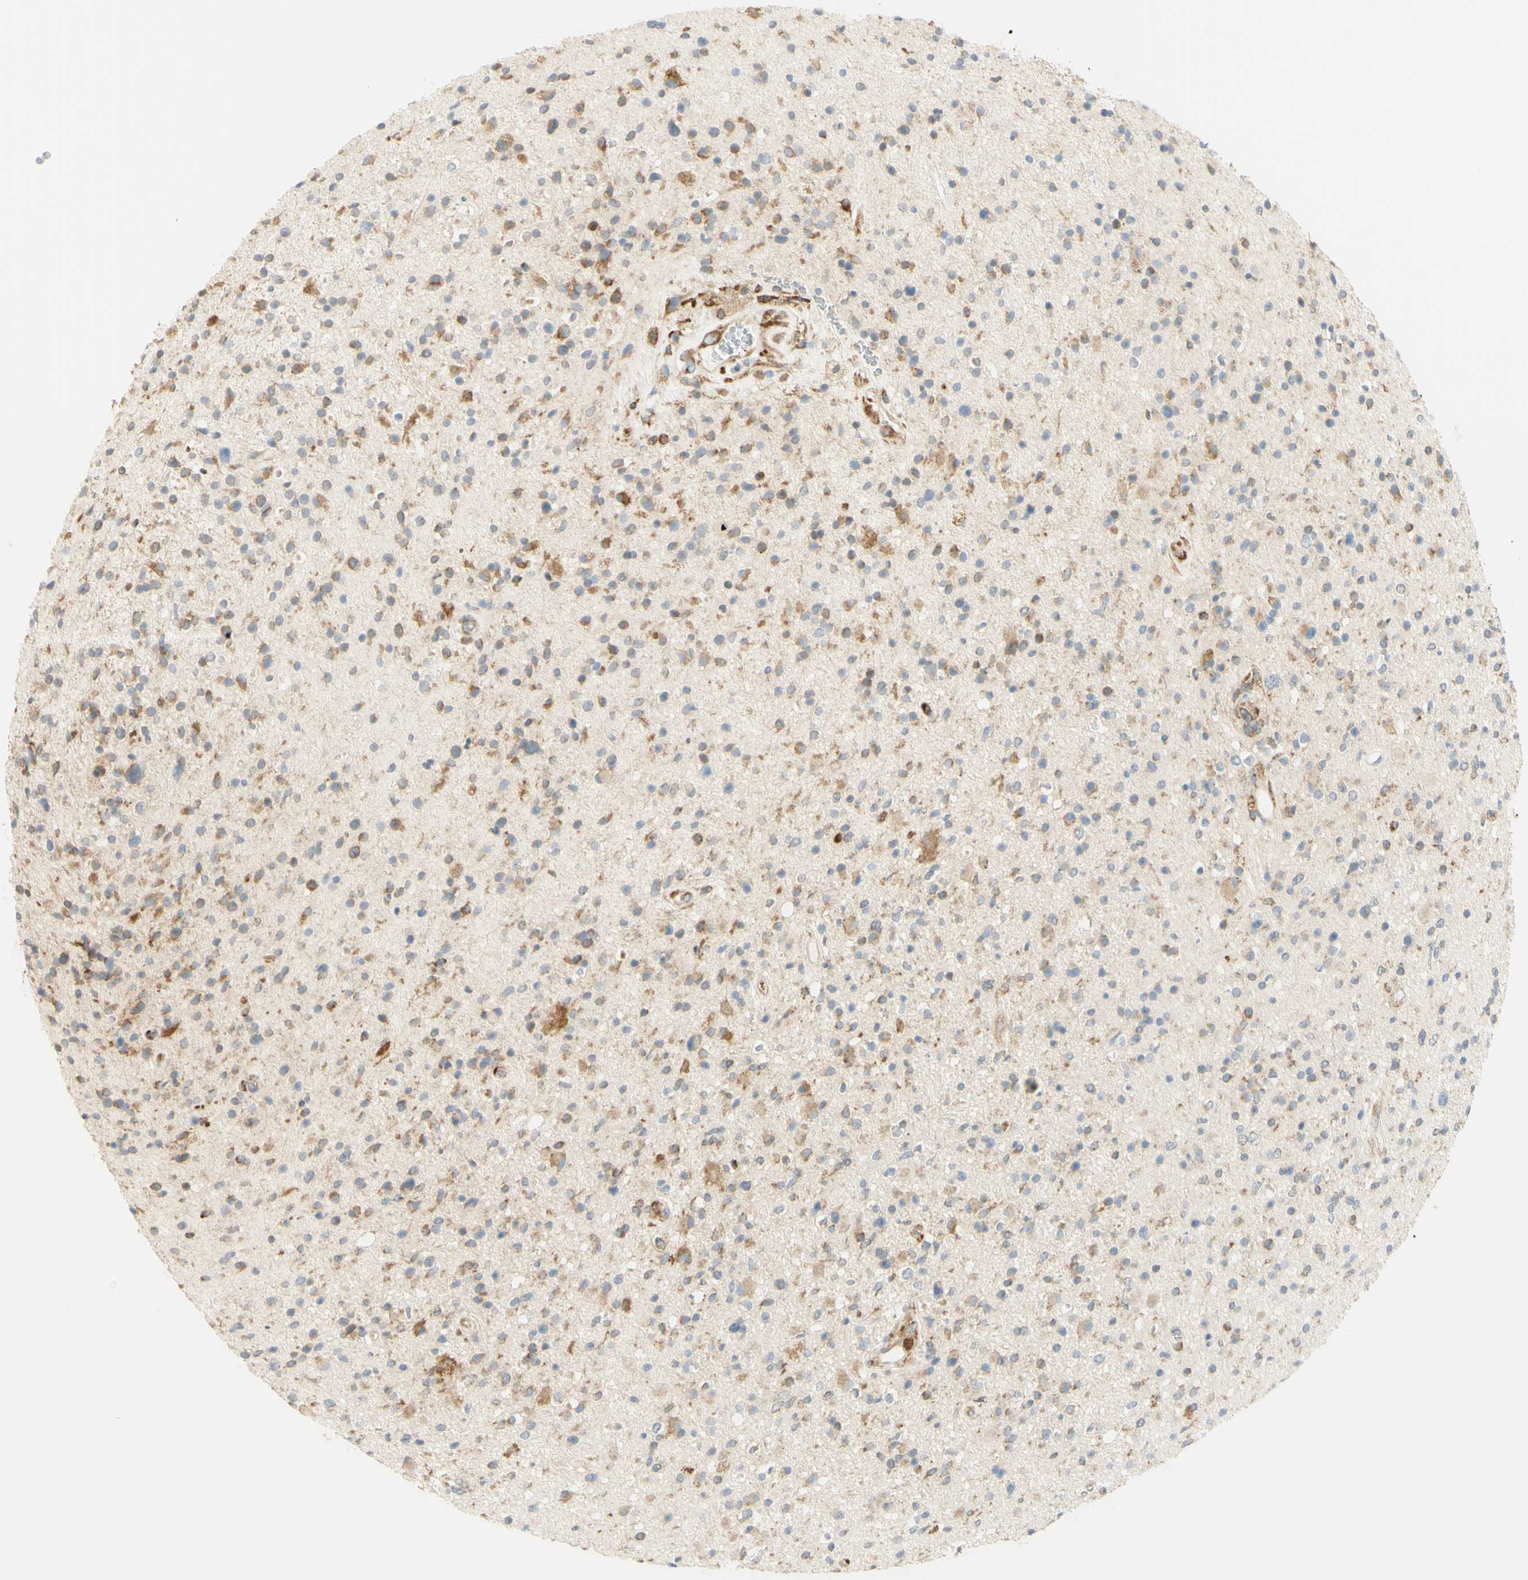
{"staining": {"intensity": "moderate", "quantity": "<25%", "location": "cytoplasmic/membranous"}, "tissue": "glioma", "cell_type": "Tumor cells", "image_type": "cancer", "snomed": [{"axis": "morphology", "description": "Glioma, malignant, High grade"}, {"axis": "topography", "description": "Brain"}], "caption": "High-grade glioma (malignant) was stained to show a protein in brown. There is low levels of moderate cytoplasmic/membranous expression in about <25% of tumor cells. (Stains: DAB (3,3'-diaminobenzidine) in brown, nuclei in blue, Microscopy: brightfield microscopy at high magnification).", "gene": "MANF", "patient": {"sex": "male", "age": 33}}